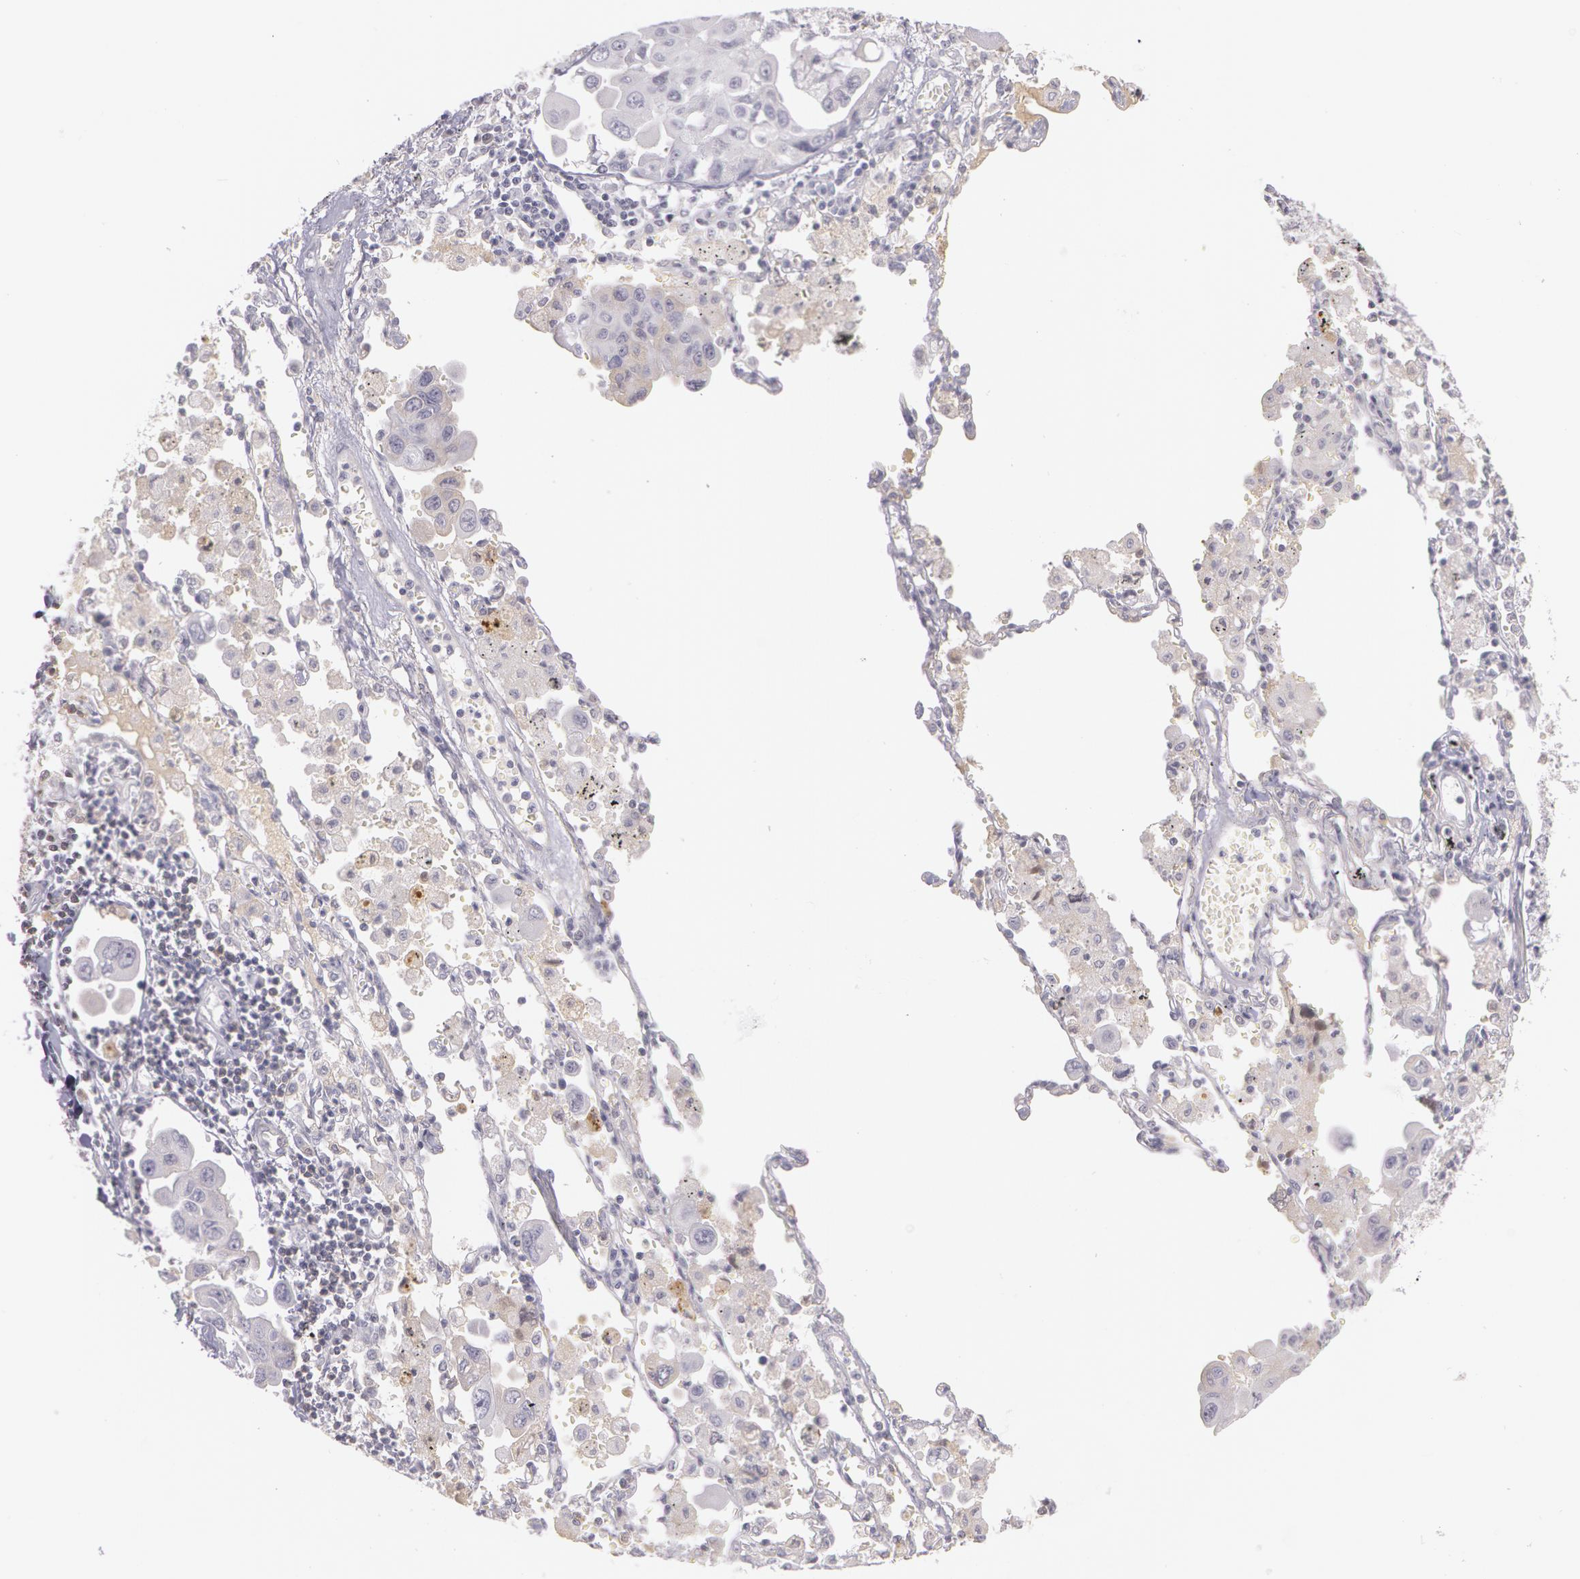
{"staining": {"intensity": "negative", "quantity": "none", "location": "none"}, "tissue": "lung cancer", "cell_type": "Tumor cells", "image_type": "cancer", "snomed": [{"axis": "morphology", "description": "Adenocarcinoma, NOS"}, {"axis": "topography", "description": "Lung"}], "caption": "IHC micrograph of neoplastic tissue: adenocarcinoma (lung) stained with DAB exhibits no significant protein staining in tumor cells.", "gene": "LBP", "patient": {"sex": "male", "age": 64}}